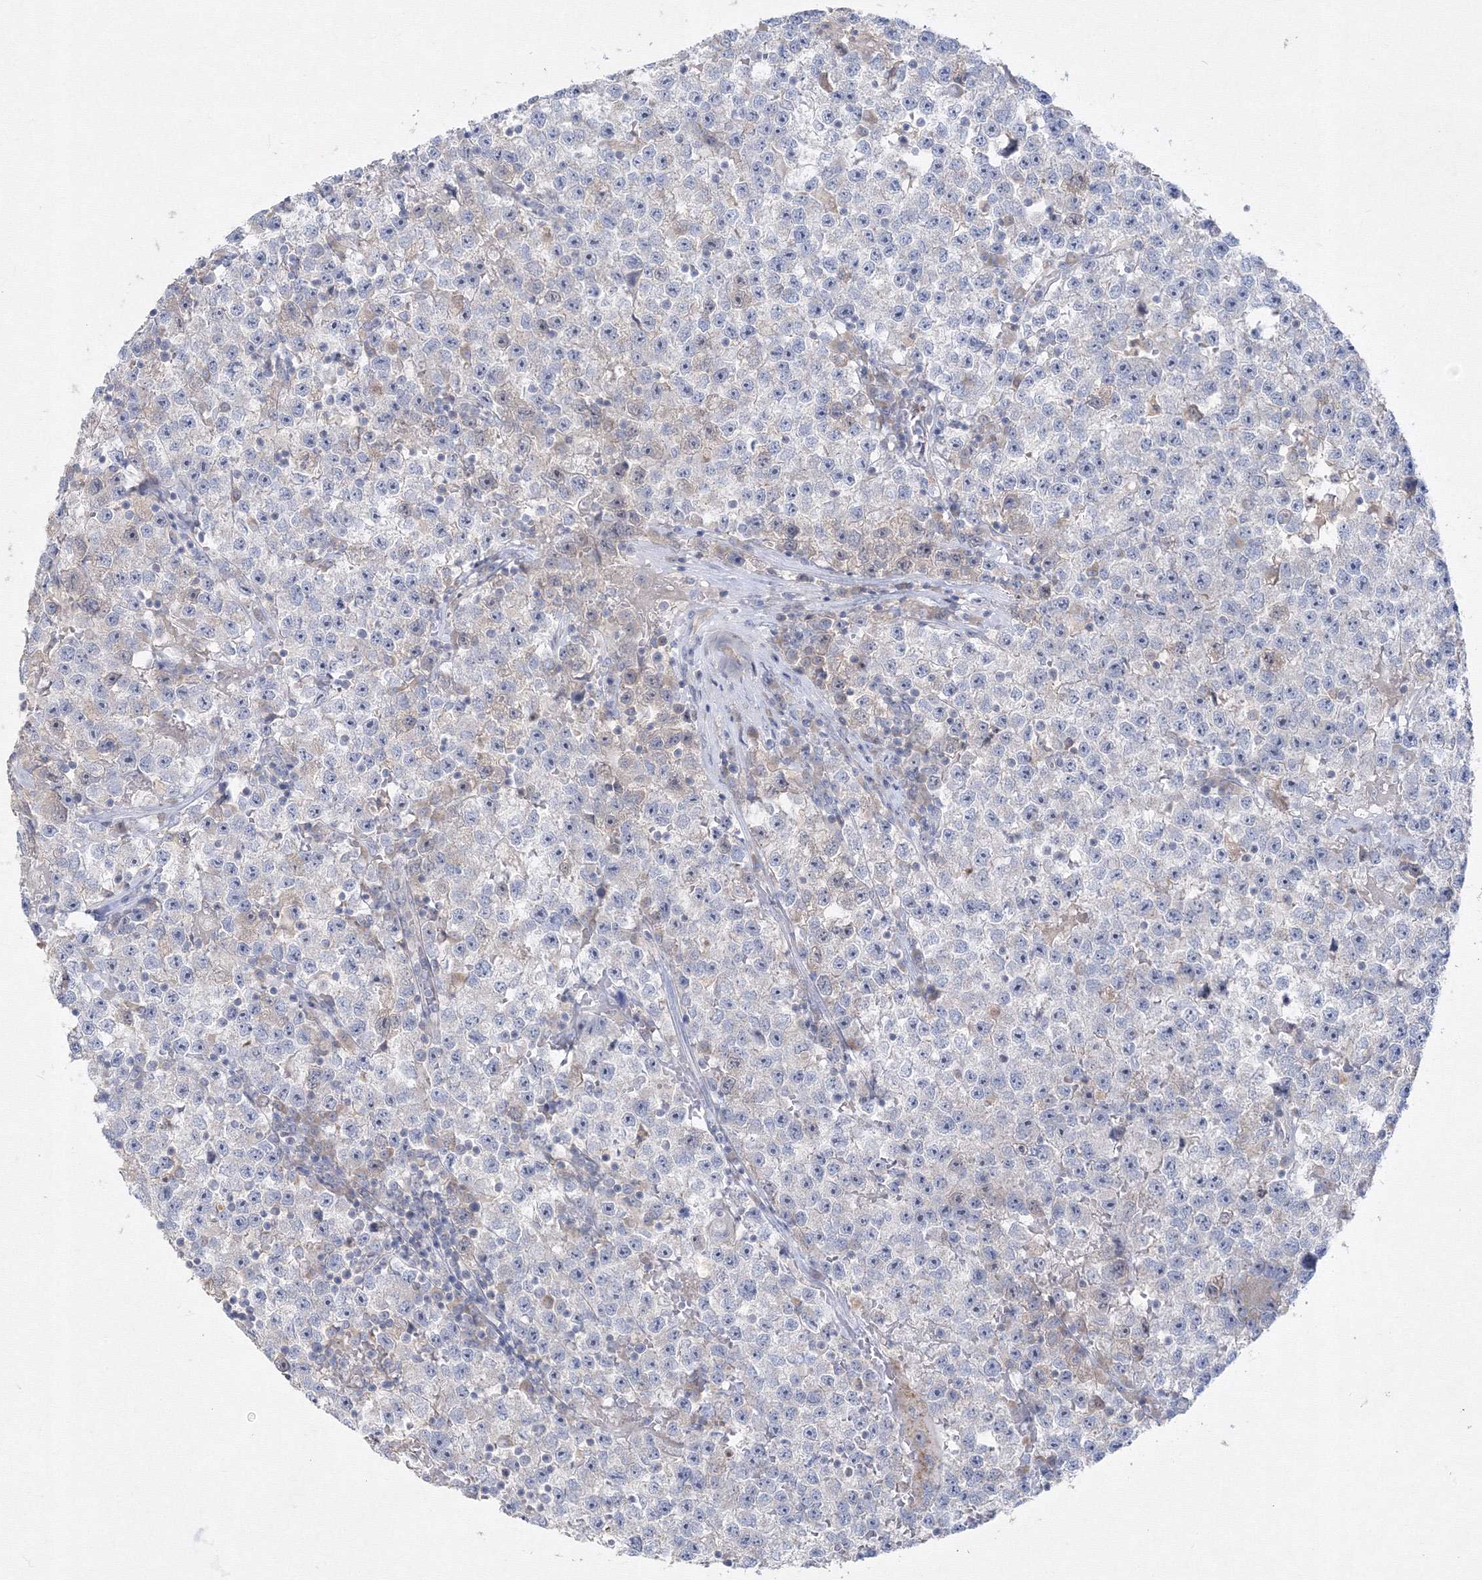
{"staining": {"intensity": "negative", "quantity": "none", "location": "none"}, "tissue": "testis cancer", "cell_type": "Tumor cells", "image_type": "cancer", "snomed": [{"axis": "morphology", "description": "Seminoma, NOS"}, {"axis": "topography", "description": "Testis"}], "caption": "Tumor cells are negative for protein expression in human testis cancer (seminoma).", "gene": "FBXL8", "patient": {"sex": "male", "age": 22}}